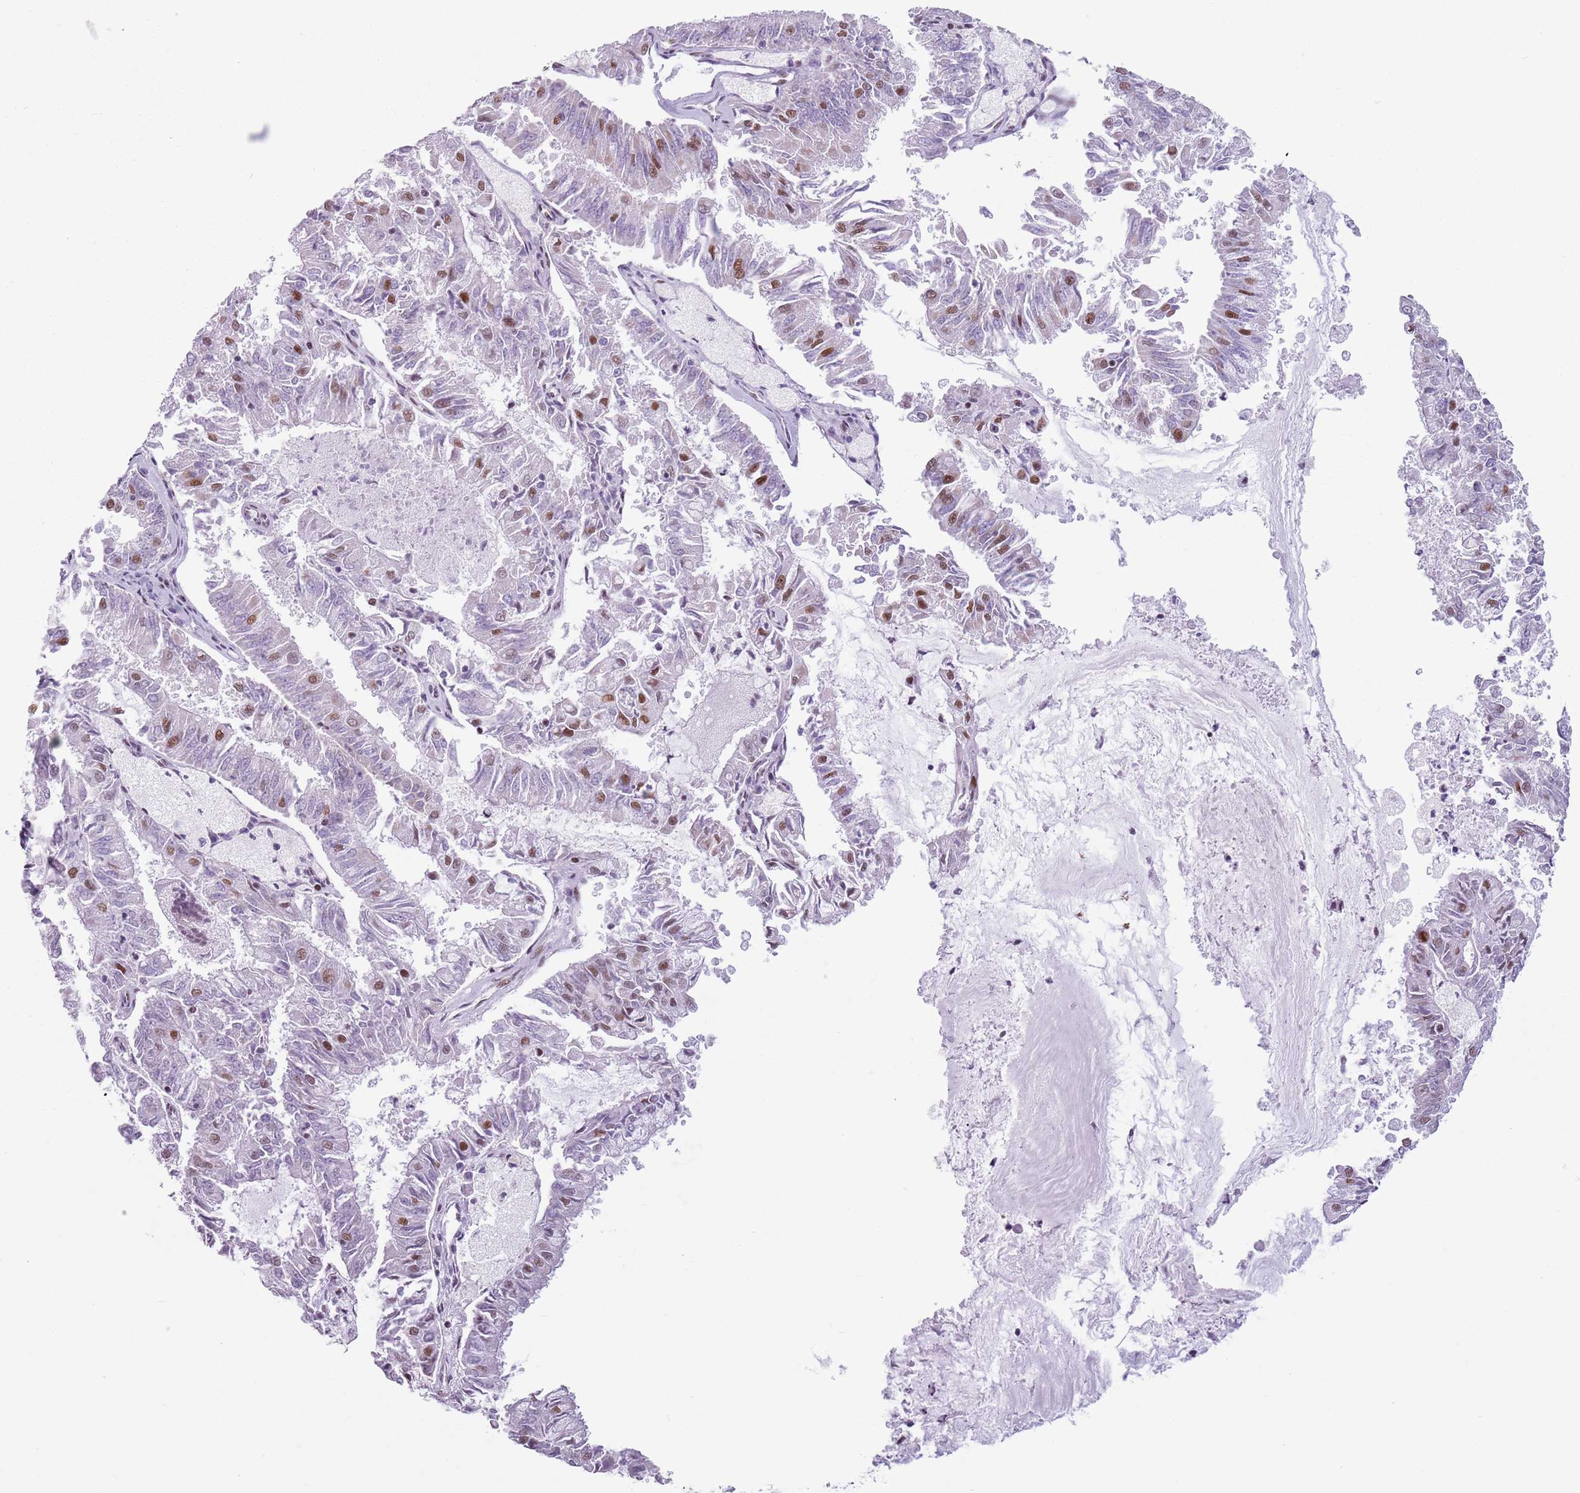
{"staining": {"intensity": "moderate", "quantity": "25%-75%", "location": "nuclear"}, "tissue": "endometrial cancer", "cell_type": "Tumor cells", "image_type": "cancer", "snomed": [{"axis": "morphology", "description": "Adenocarcinoma, NOS"}, {"axis": "topography", "description": "Endometrium"}], "caption": "Immunohistochemical staining of human adenocarcinoma (endometrial) displays moderate nuclear protein positivity in approximately 25%-75% of tumor cells. The staining was performed using DAB (3,3'-diaminobenzidine) to visualize the protein expression in brown, while the nuclei were stained in blue with hematoxylin (Magnification: 20x).", "gene": "FAM104B", "patient": {"sex": "female", "age": 57}}